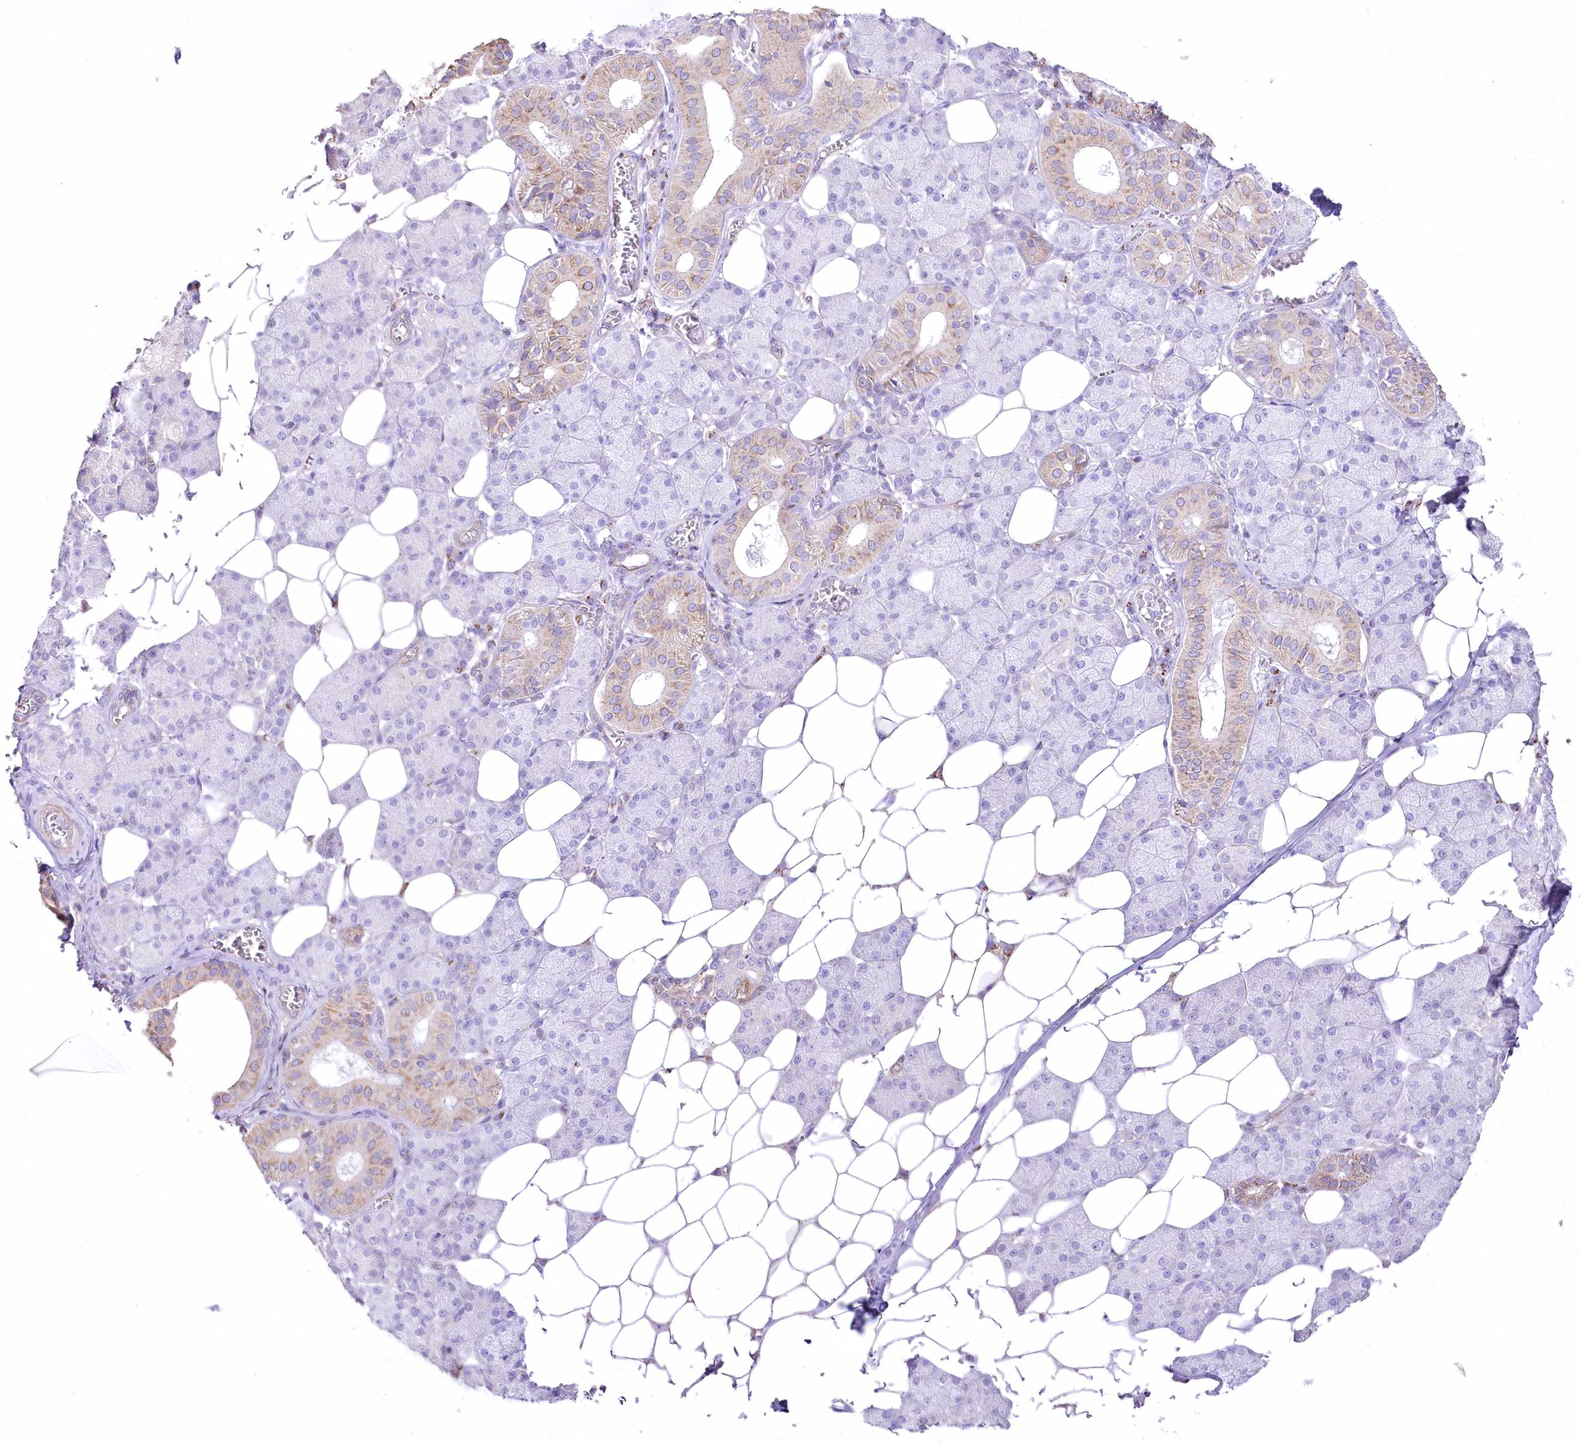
{"staining": {"intensity": "strong", "quantity": "<25%", "location": "cytoplasmic/membranous"}, "tissue": "salivary gland", "cell_type": "Glandular cells", "image_type": "normal", "snomed": [{"axis": "morphology", "description": "Normal tissue, NOS"}, {"axis": "topography", "description": "Salivary gland"}], "caption": "There is medium levels of strong cytoplasmic/membranous positivity in glandular cells of unremarkable salivary gland, as demonstrated by immunohistochemical staining (brown color).", "gene": "FAM216A", "patient": {"sex": "female", "age": 33}}